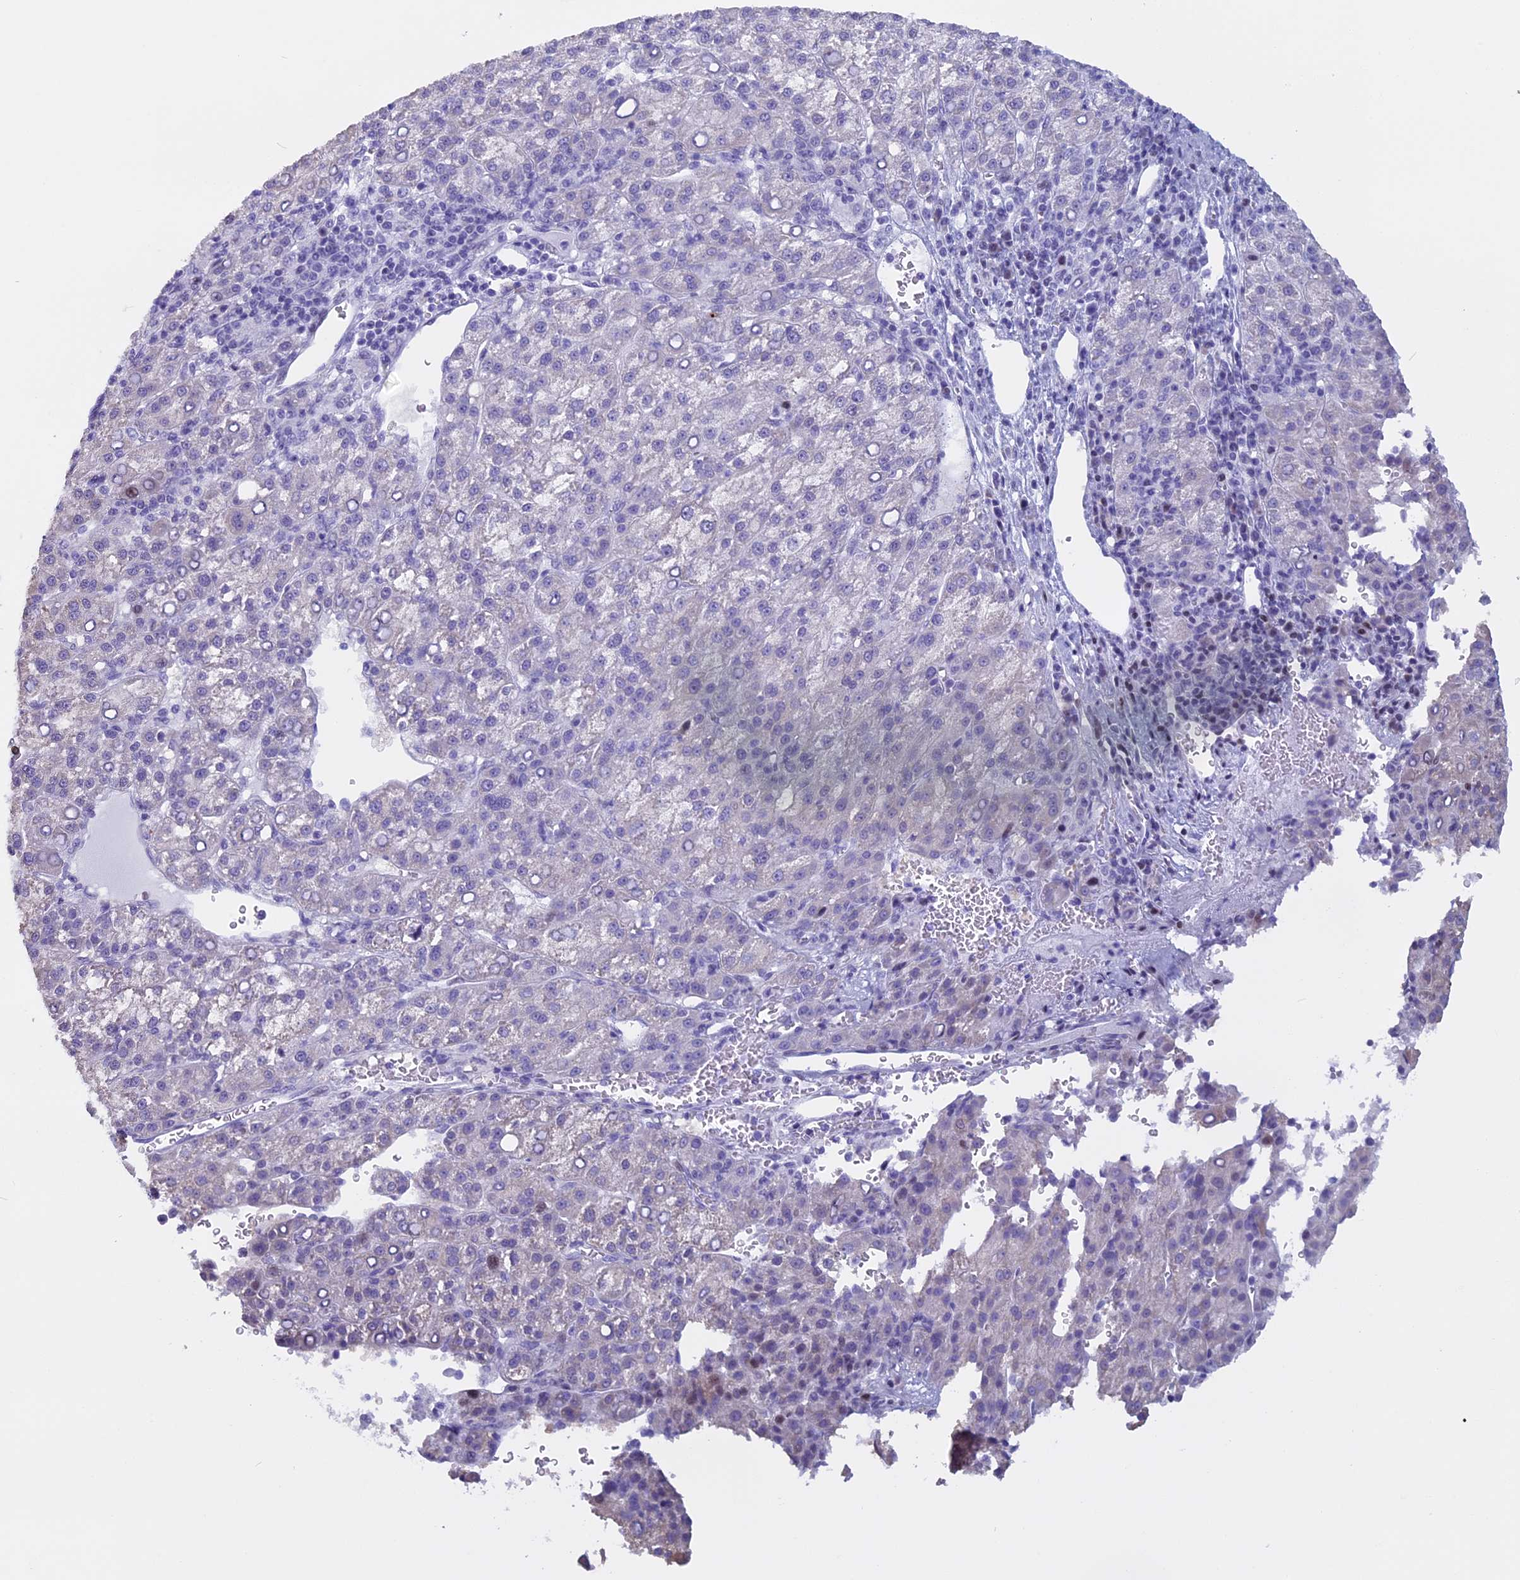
{"staining": {"intensity": "negative", "quantity": "none", "location": "none"}, "tissue": "liver cancer", "cell_type": "Tumor cells", "image_type": "cancer", "snomed": [{"axis": "morphology", "description": "Carcinoma, Hepatocellular, NOS"}, {"axis": "topography", "description": "Liver"}], "caption": "This is a micrograph of IHC staining of hepatocellular carcinoma (liver), which shows no staining in tumor cells.", "gene": "KCTD21", "patient": {"sex": "female", "age": 58}}